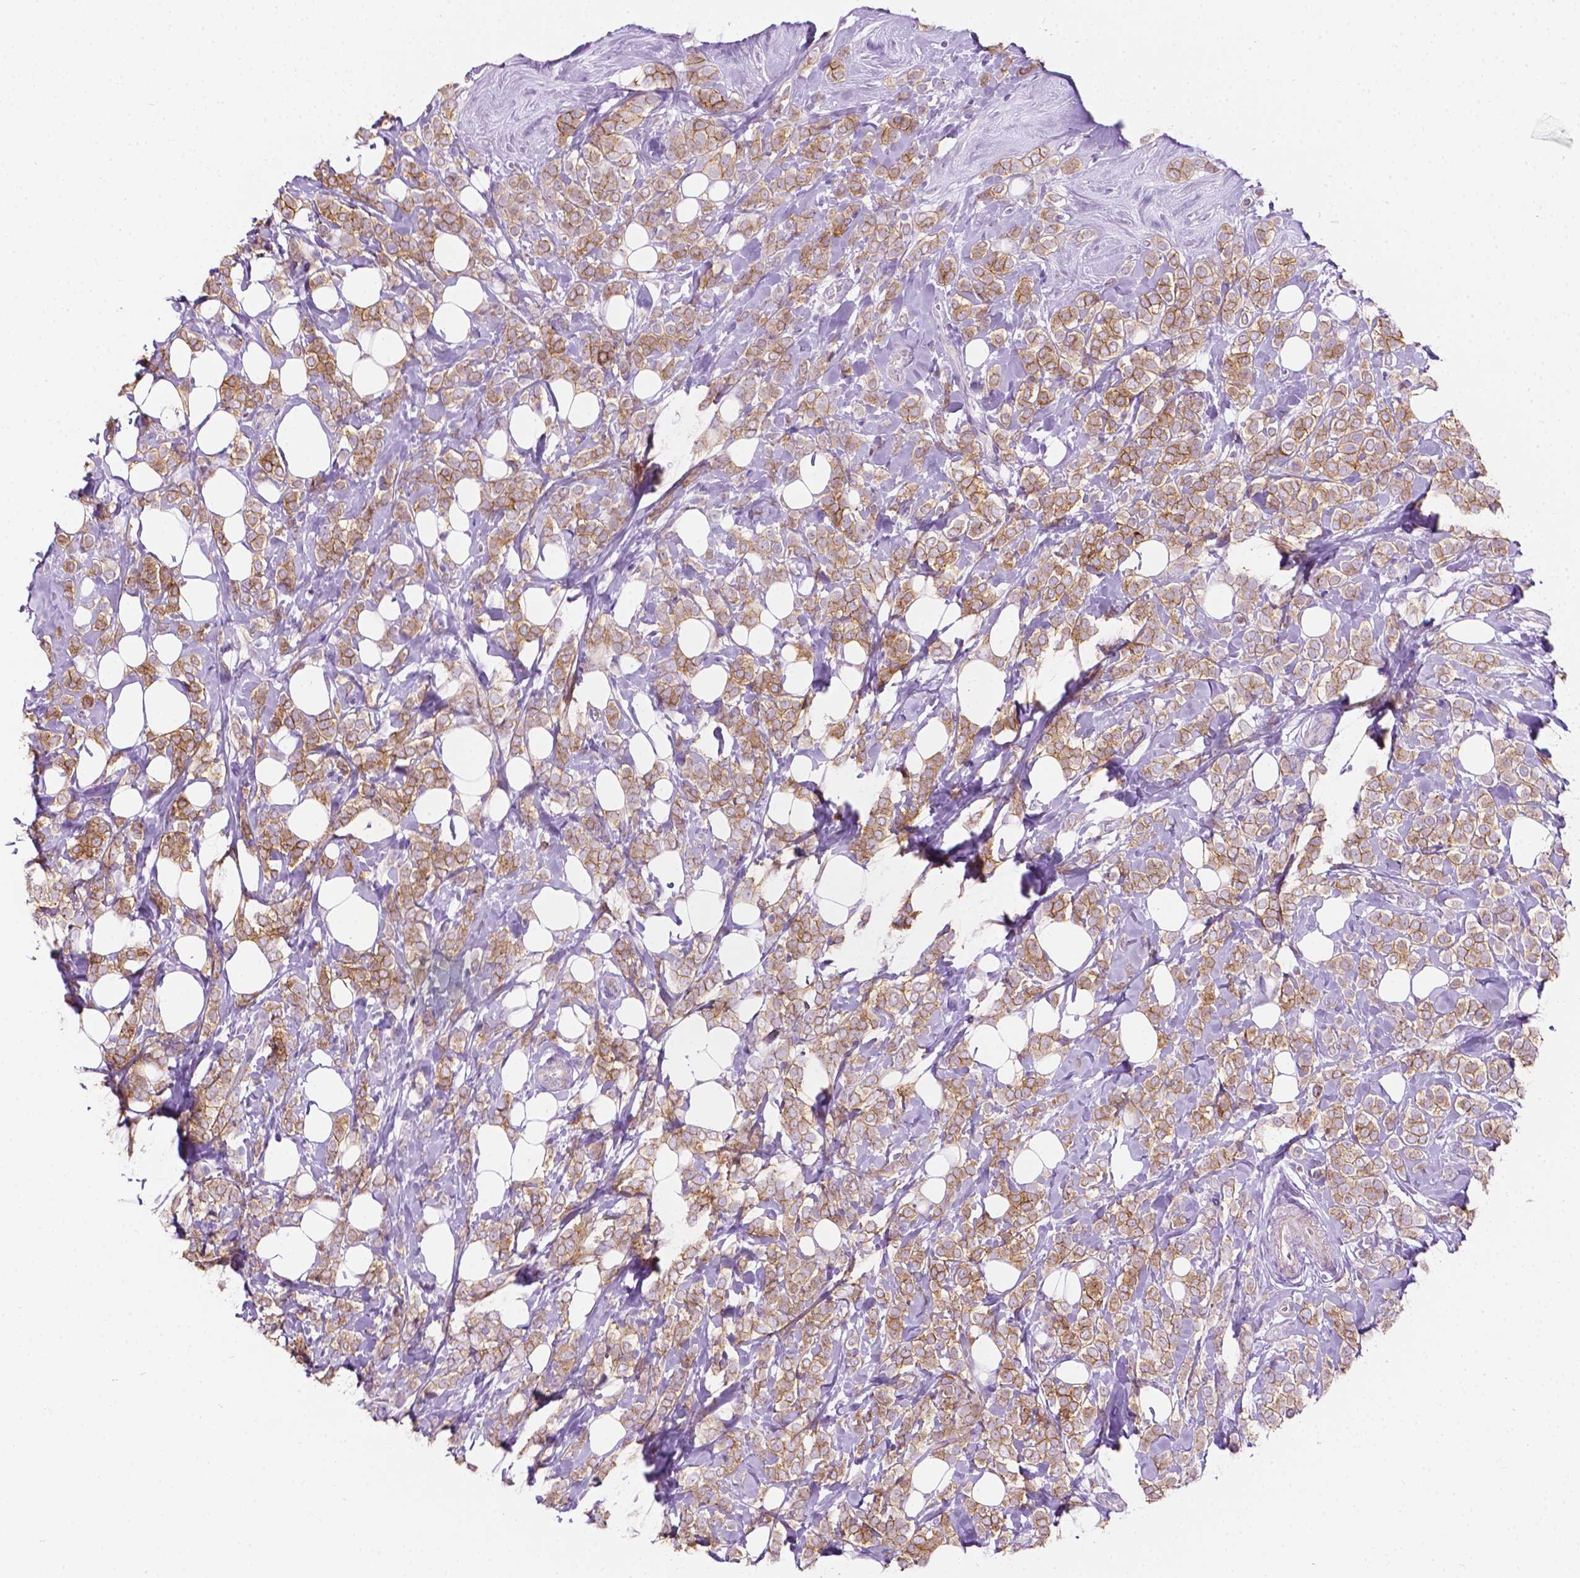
{"staining": {"intensity": "moderate", "quantity": ">75%", "location": "cytoplasmic/membranous"}, "tissue": "breast cancer", "cell_type": "Tumor cells", "image_type": "cancer", "snomed": [{"axis": "morphology", "description": "Lobular carcinoma"}, {"axis": "topography", "description": "Breast"}], "caption": "This is a photomicrograph of IHC staining of breast lobular carcinoma, which shows moderate expression in the cytoplasmic/membranous of tumor cells.", "gene": "NOS1AP", "patient": {"sex": "female", "age": 49}}